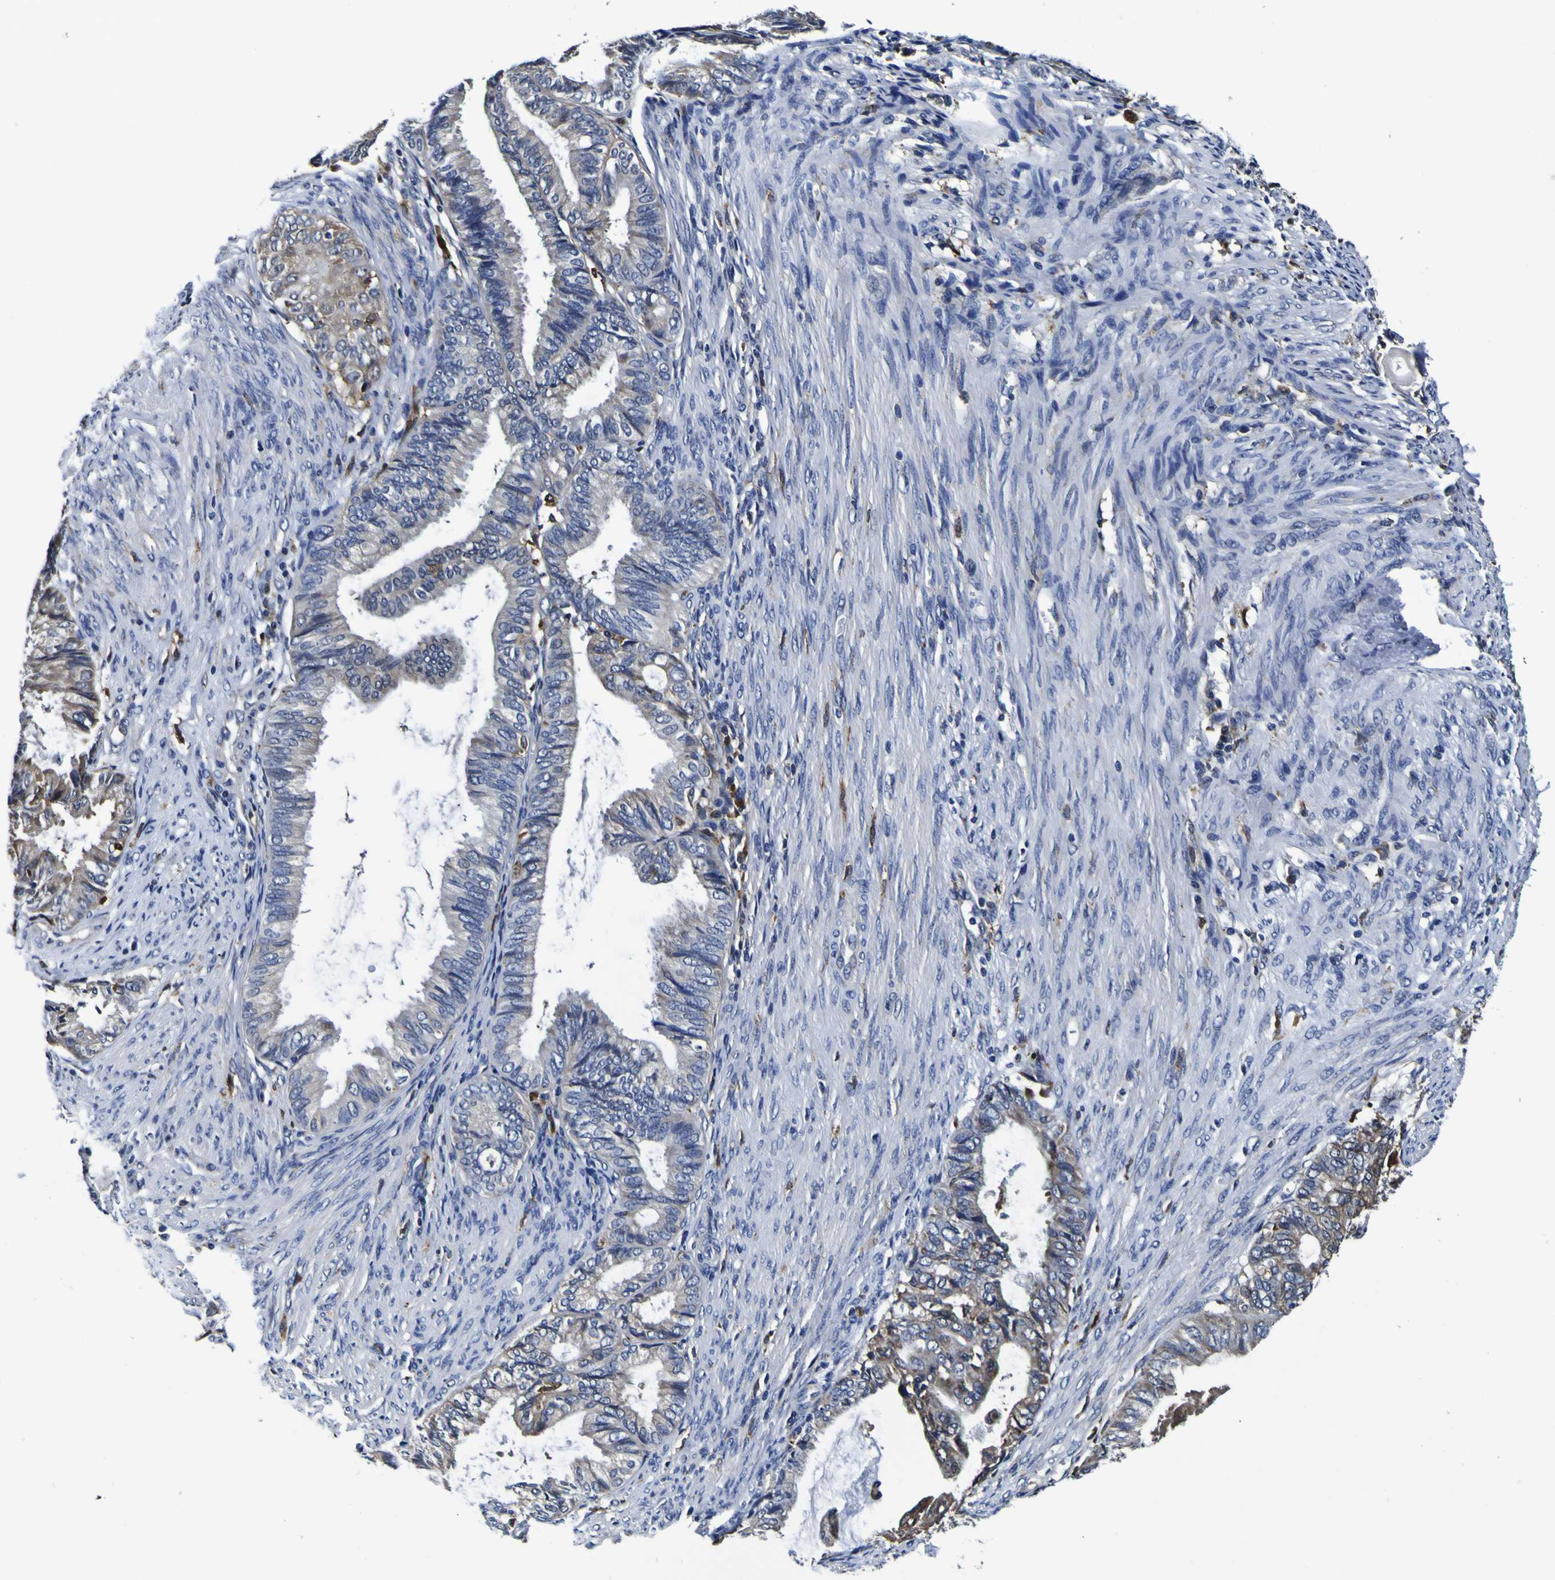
{"staining": {"intensity": "weak", "quantity": "25%-75%", "location": "cytoplasmic/membranous"}, "tissue": "endometrial cancer", "cell_type": "Tumor cells", "image_type": "cancer", "snomed": [{"axis": "morphology", "description": "Adenocarcinoma, NOS"}, {"axis": "topography", "description": "Endometrium"}], "caption": "Brown immunohistochemical staining in endometrial adenocarcinoma displays weak cytoplasmic/membranous positivity in approximately 25%-75% of tumor cells.", "gene": "GPX1", "patient": {"sex": "female", "age": 86}}